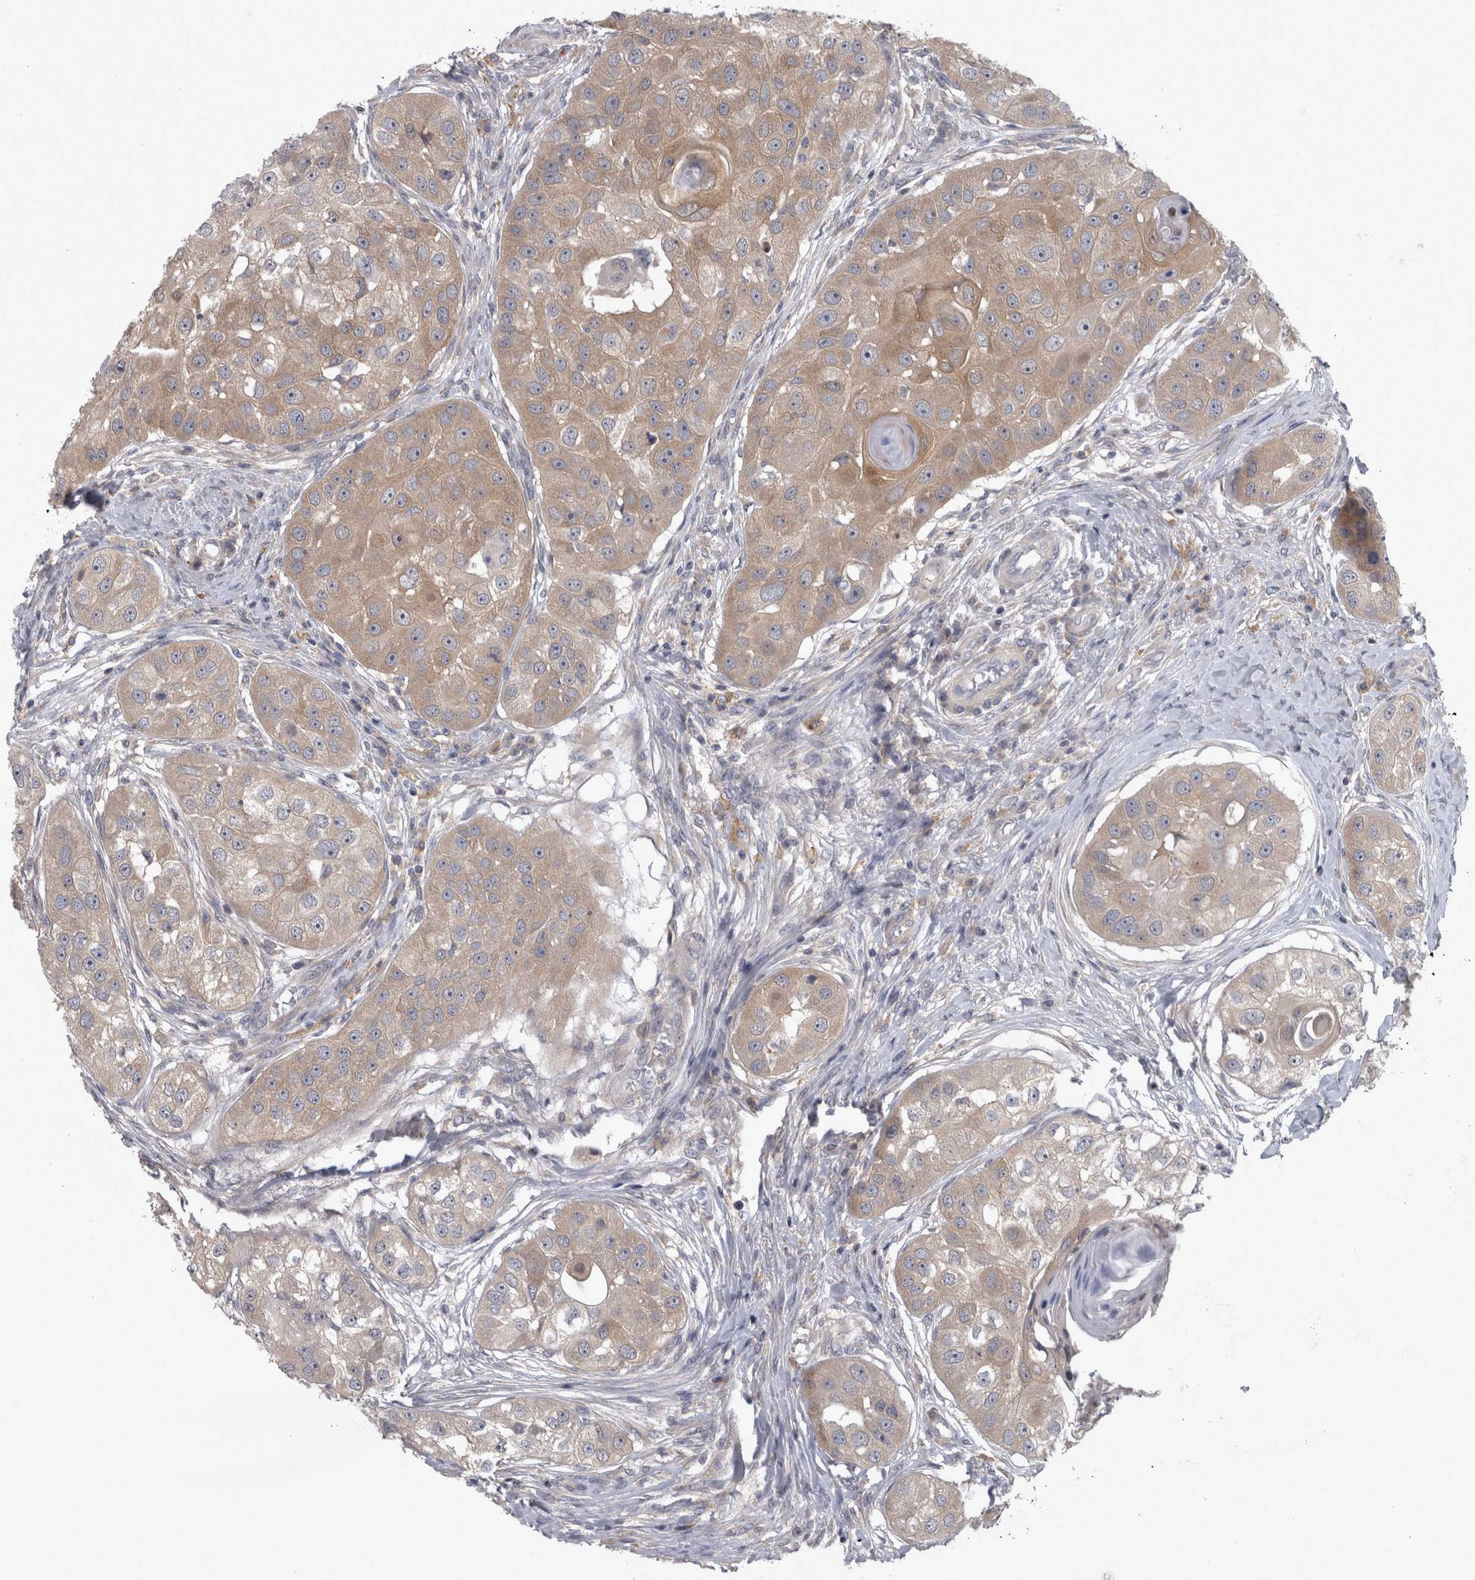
{"staining": {"intensity": "weak", "quantity": ">75%", "location": "cytoplasmic/membranous"}, "tissue": "head and neck cancer", "cell_type": "Tumor cells", "image_type": "cancer", "snomed": [{"axis": "morphology", "description": "Normal tissue, NOS"}, {"axis": "morphology", "description": "Squamous cell carcinoma, NOS"}, {"axis": "topography", "description": "Skeletal muscle"}, {"axis": "topography", "description": "Head-Neck"}], "caption": "Immunohistochemical staining of squamous cell carcinoma (head and neck) reveals low levels of weak cytoplasmic/membranous staining in approximately >75% of tumor cells.", "gene": "PRKCI", "patient": {"sex": "male", "age": 51}}